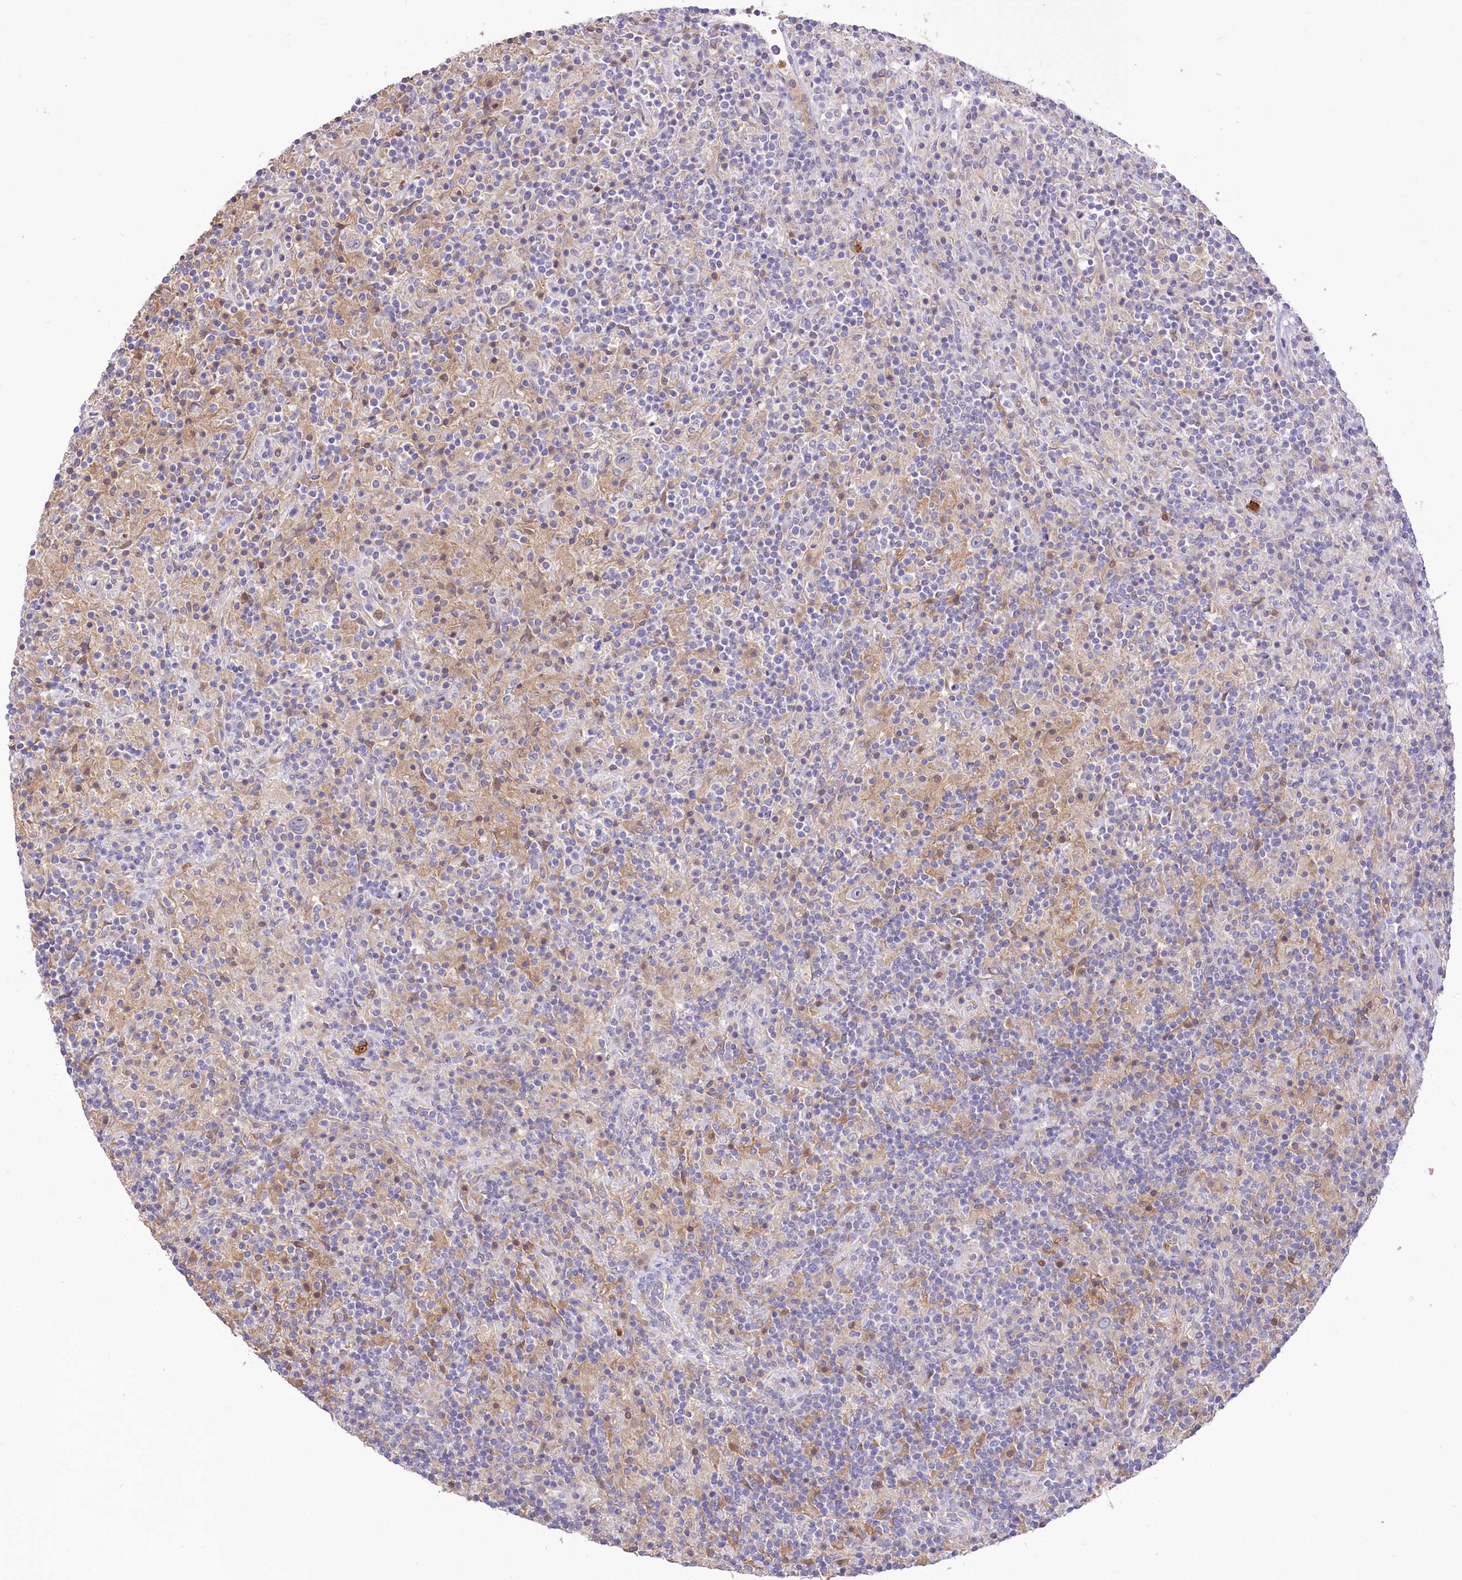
{"staining": {"intensity": "negative", "quantity": "none", "location": "none"}, "tissue": "lymphoma", "cell_type": "Tumor cells", "image_type": "cancer", "snomed": [{"axis": "morphology", "description": "Hodgkin's disease, NOS"}, {"axis": "topography", "description": "Lymph node"}], "caption": "DAB (3,3'-diaminobenzidine) immunohistochemical staining of Hodgkin's disease shows no significant staining in tumor cells.", "gene": "DPYD", "patient": {"sex": "male", "age": 70}}